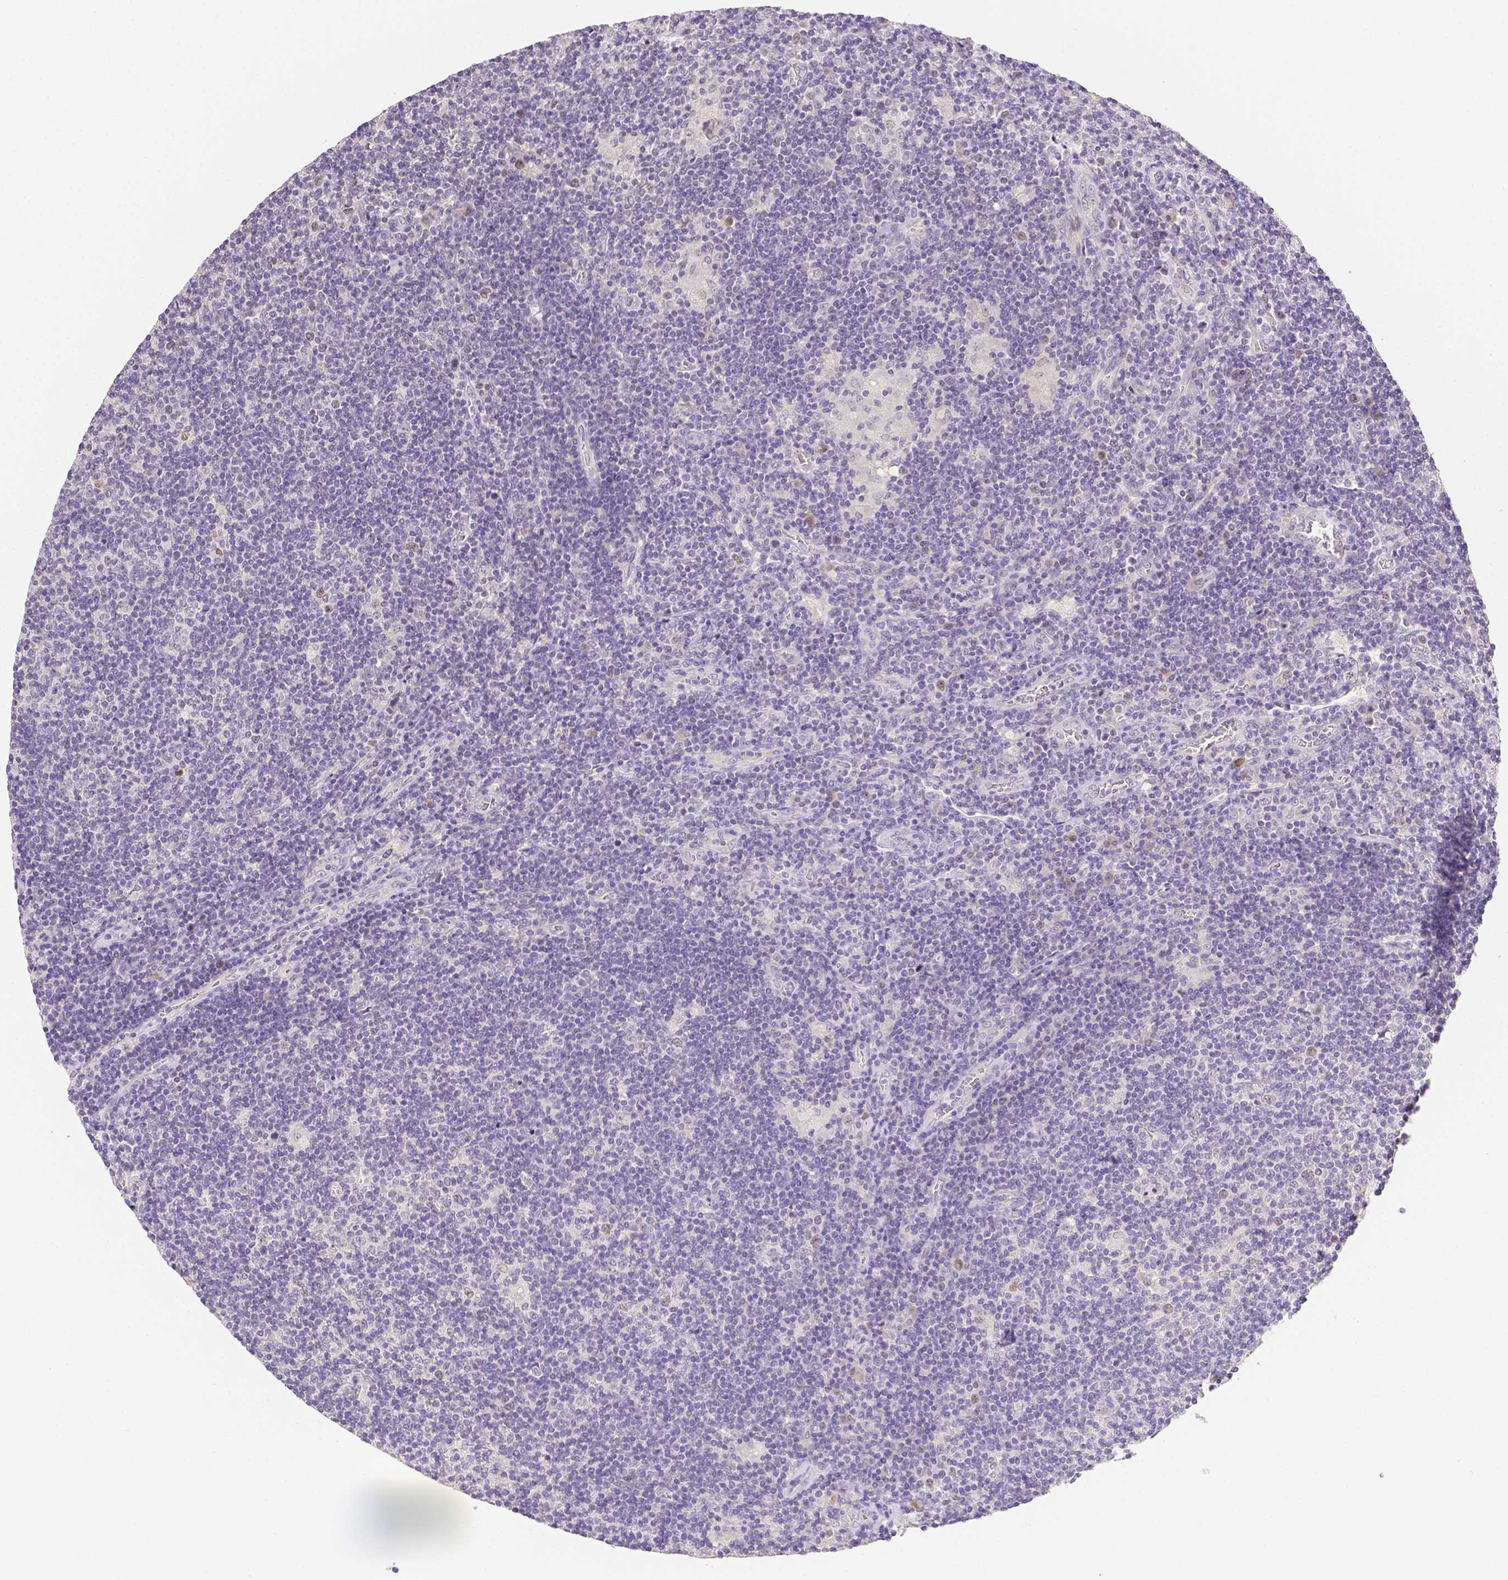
{"staining": {"intensity": "negative", "quantity": "none", "location": "none"}, "tissue": "lymphoma", "cell_type": "Tumor cells", "image_type": "cancer", "snomed": [{"axis": "morphology", "description": "Hodgkin's disease, NOS"}, {"axis": "topography", "description": "Lymph node"}], "caption": "Tumor cells are negative for protein expression in human lymphoma.", "gene": "C10orf67", "patient": {"sex": "male", "age": 40}}